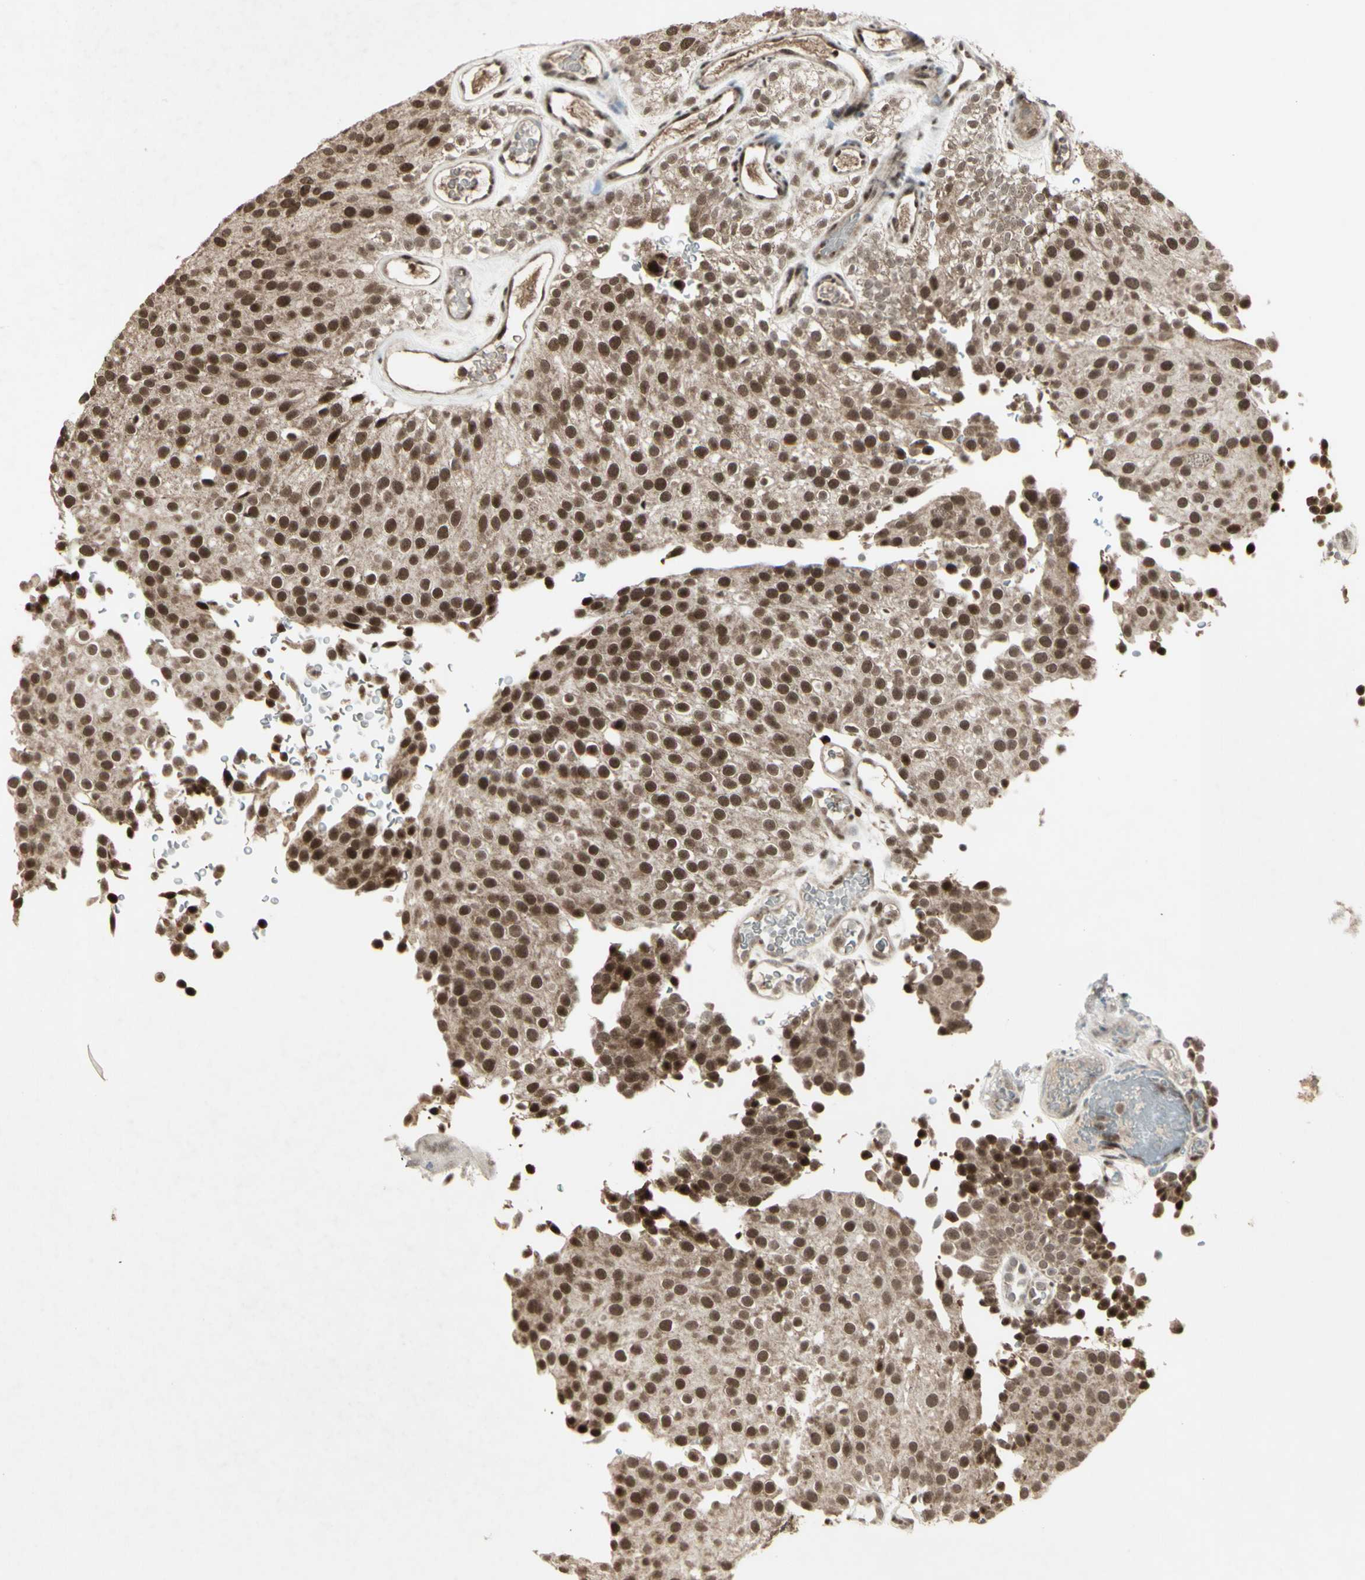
{"staining": {"intensity": "strong", "quantity": ">75%", "location": "nuclear"}, "tissue": "urothelial cancer", "cell_type": "Tumor cells", "image_type": "cancer", "snomed": [{"axis": "morphology", "description": "Urothelial carcinoma, Low grade"}, {"axis": "topography", "description": "Urinary bladder"}], "caption": "Tumor cells exhibit high levels of strong nuclear expression in approximately >75% of cells in low-grade urothelial carcinoma.", "gene": "CCNT1", "patient": {"sex": "male", "age": 78}}